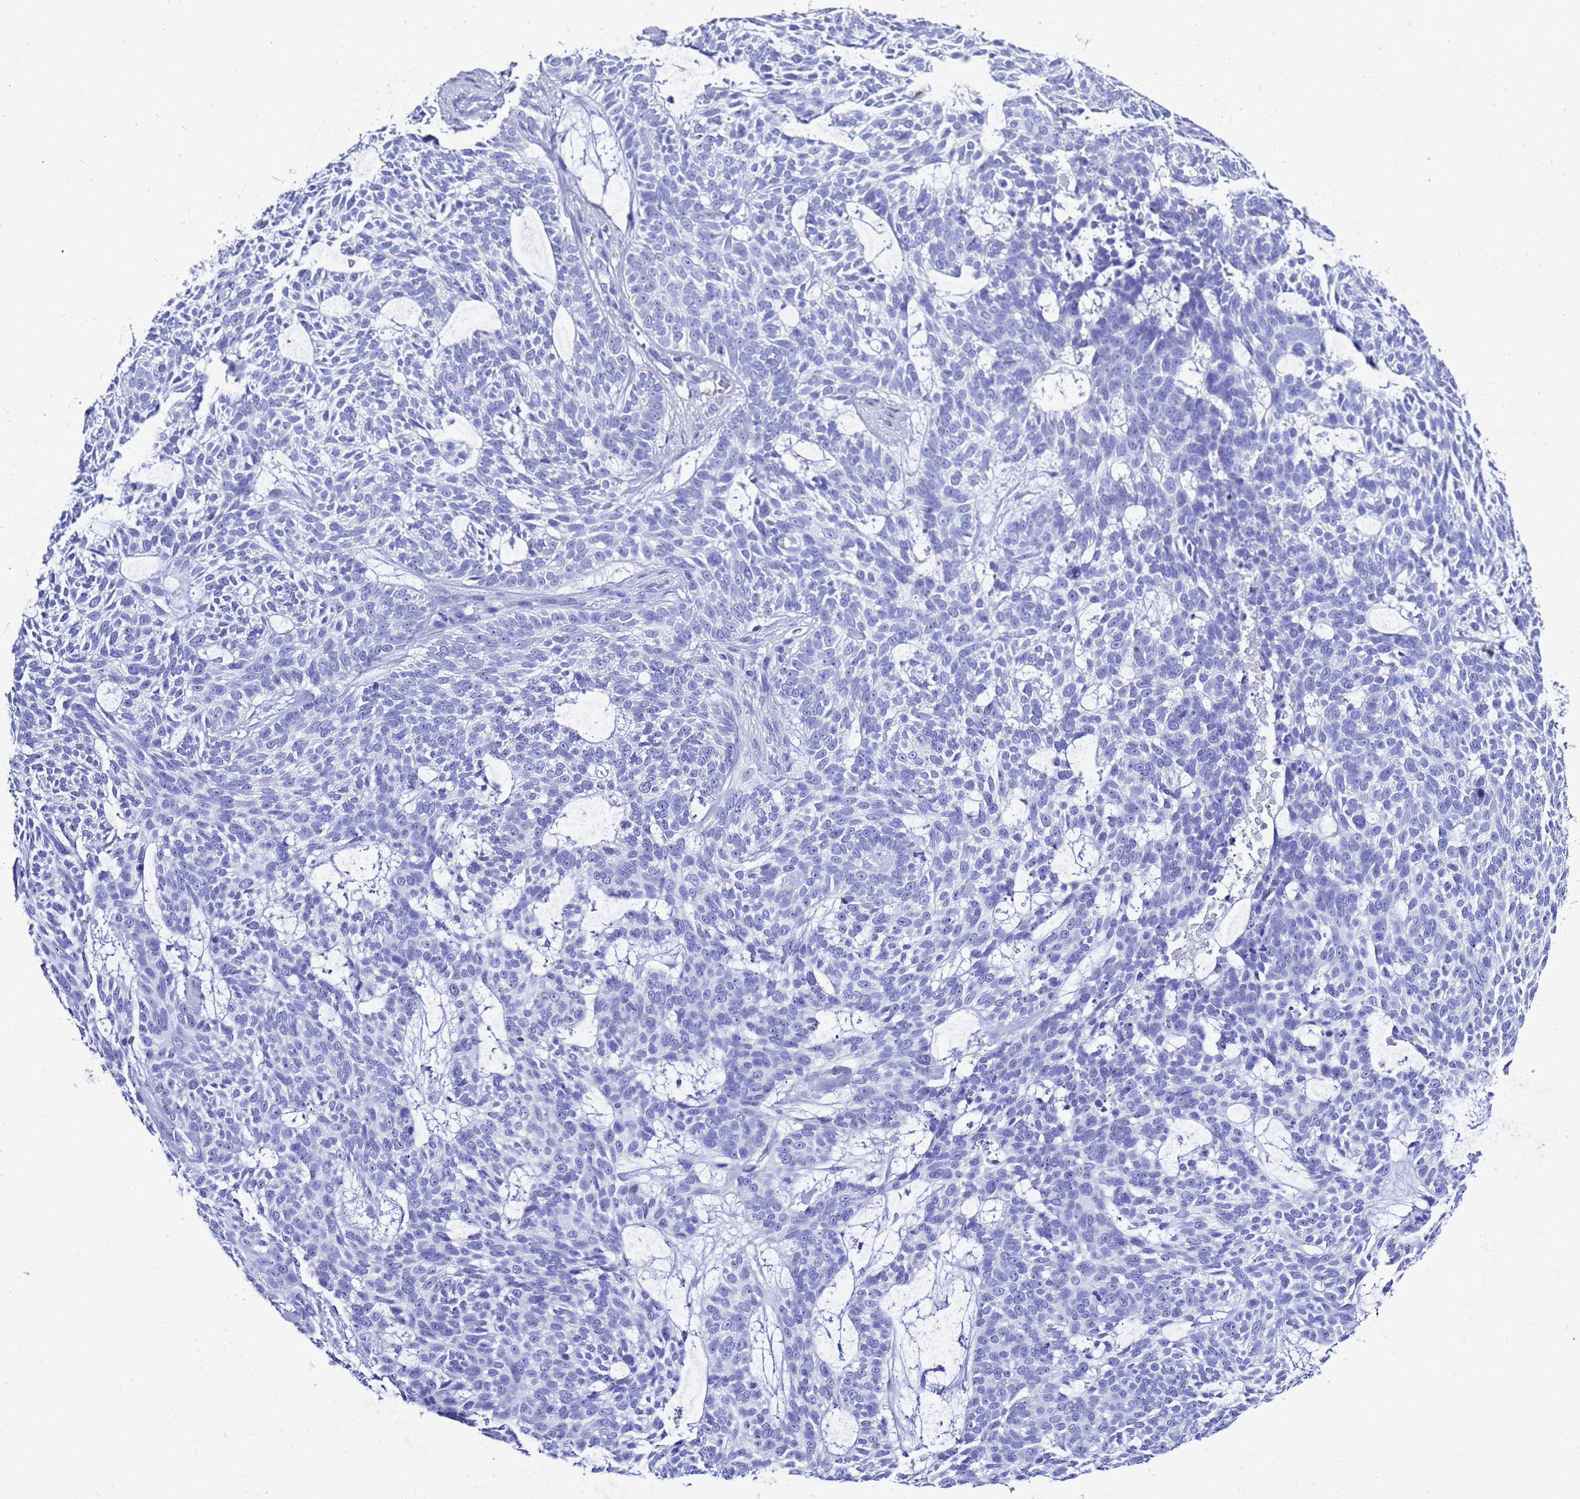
{"staining": {"intensity": "negative", "quantity": "none", "location": "none"}, "tissue": "skin cancer", "cell_type": "Tumor cells", "image_type": "cancer", "snomed": [{"axis": "morphology", "description": "Basal cell carcinoma"}, {"axis": "topography", "description": "Skin"}], "caption": "Skin basal cell carcinoma was stained to show a protein in brown. There is no significant expression in tumor cells.", "gene": "LIPF", "patient": {"sex": "male", "age": 75}}